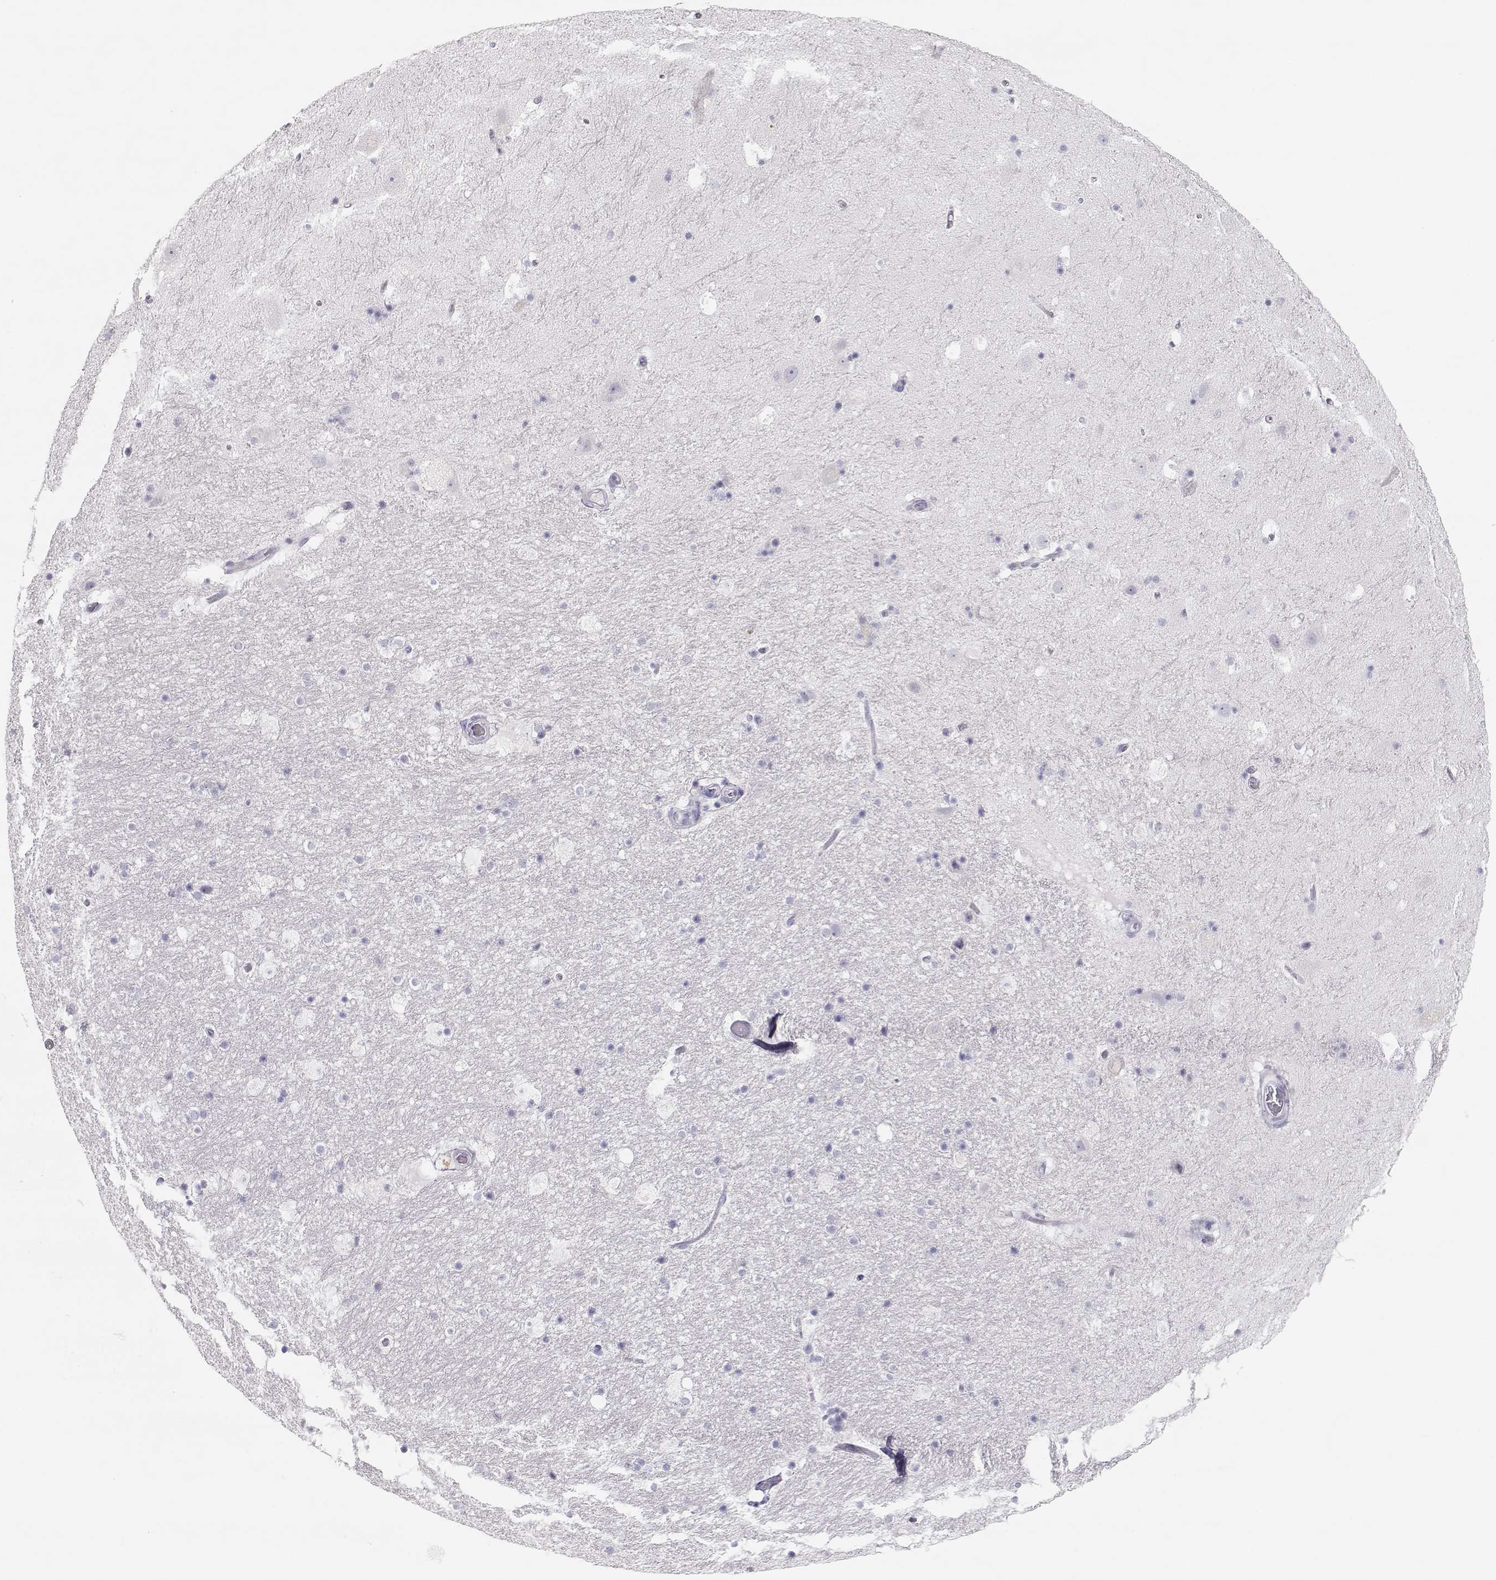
{"staining": {"intensity": "negative", "quantity": "none", "location": "none"}, "tissue": "hippocampus", "cell_type": "Glial cells", "image_type": "normal", "snomed": [{"axis": "morphology", "description": "Normal tissue, NOS"}, {"axis": "topography", "description": "Hippocampus"}], "caption": "The image exhibits no significant positivity in glial cells of hippocampus. (DAB (3,3'-diaminobenzidine) IHC visualized using brightfield microscopy, high magnification).", "gene": "LEPR", "patient": {"sex": "male", "age": 51}}